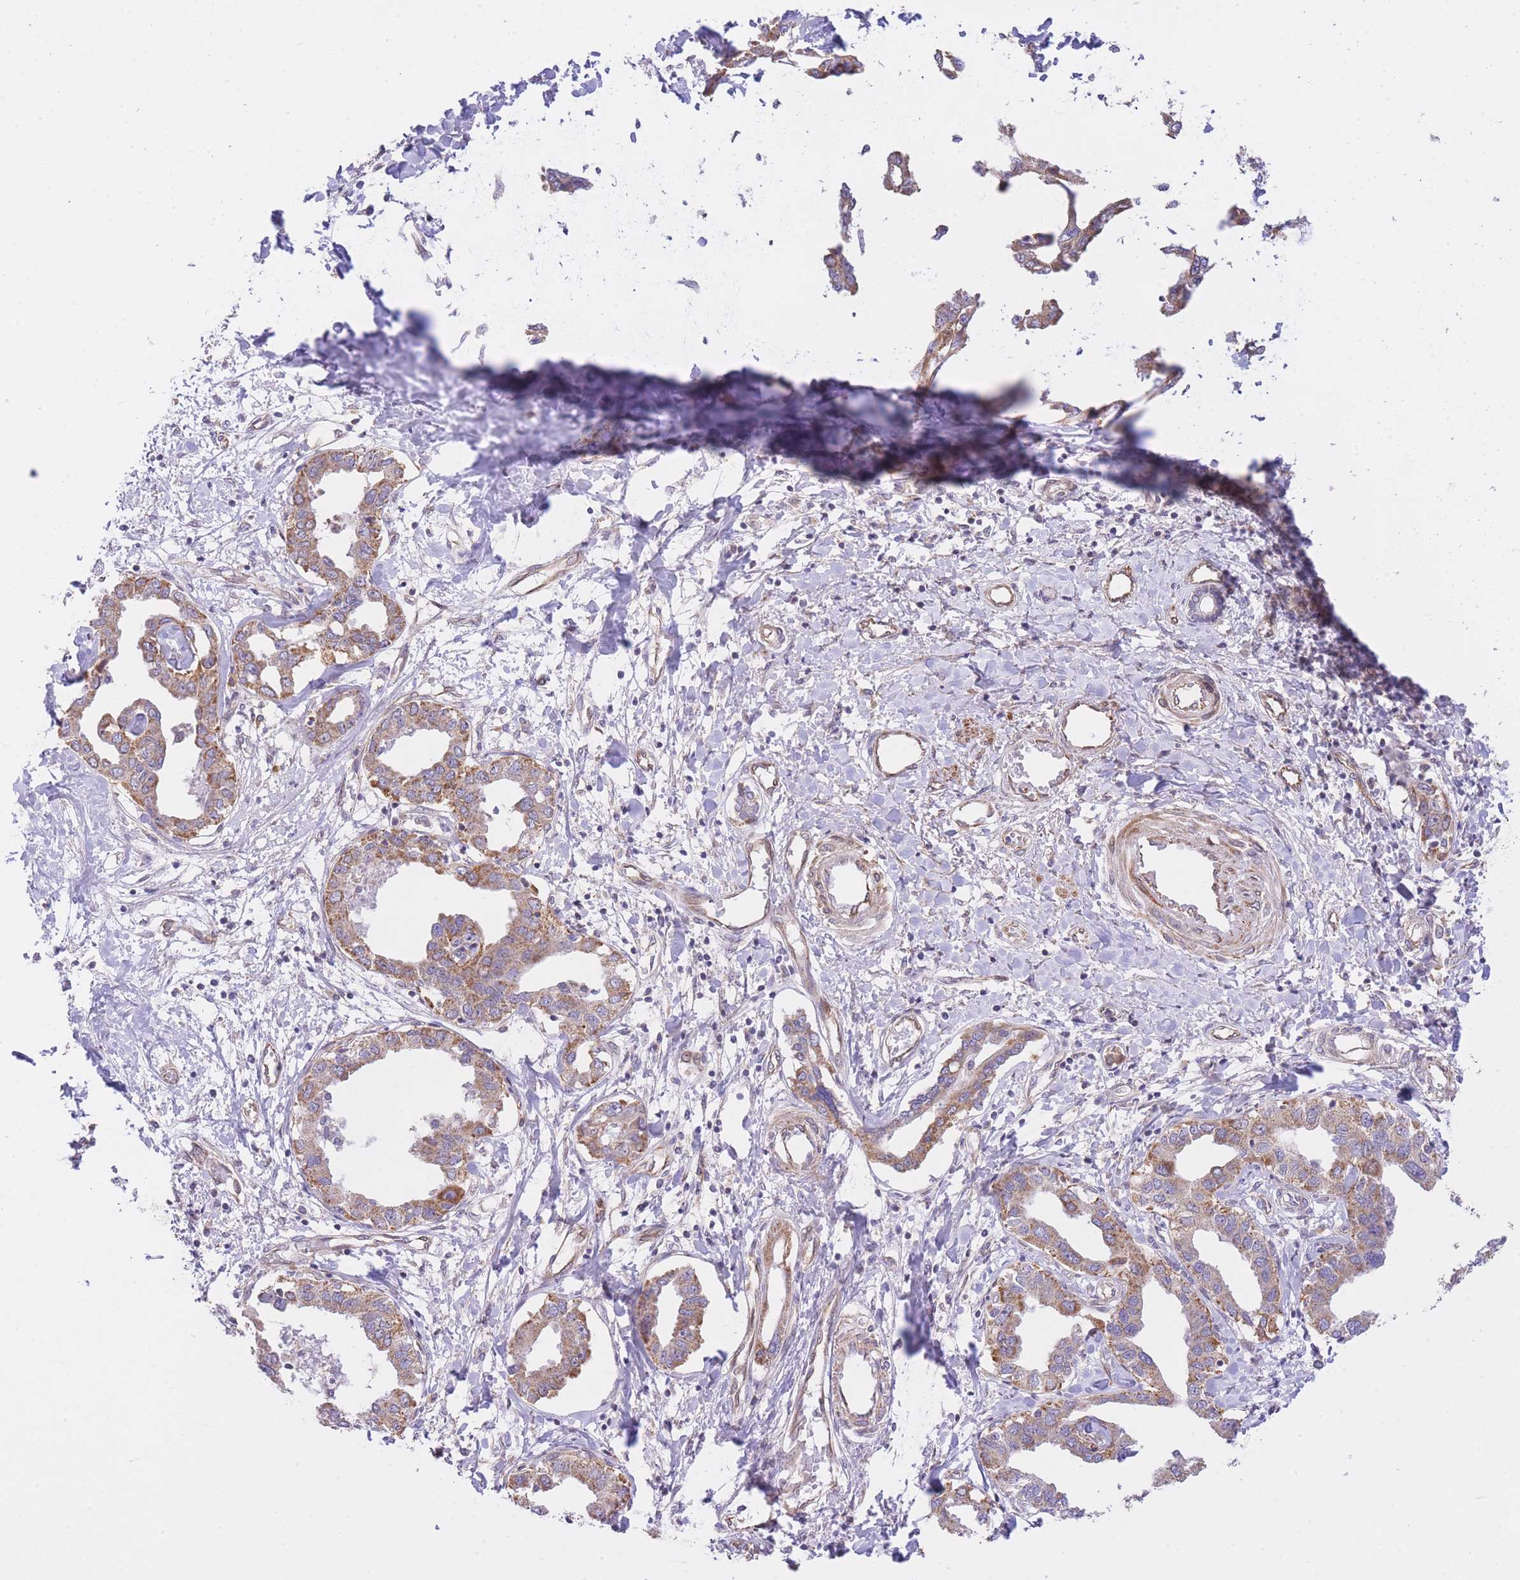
{"staining": {"intensity": "moderate", "quantity": ">75%", "location": "cytoplasmic/membranous"}, "tissue": "liver cancer", "cell_type": "Tumor cells", "image_type": "cancer", "snomed": [{"axis": "morphology", "description": "Cholangiocarcinoma"}, {"axis": "topography", "description": "Liver"}], "caption": "Liver cancer (cholangiocarcinoma) was stained to show a protein in brown. There is medium levels of moderate cytoplasmic/membranous staining in about >75% of tumor cells.", "gene": "CTBP1", "patient": {"sex": "male", "age": 59}}